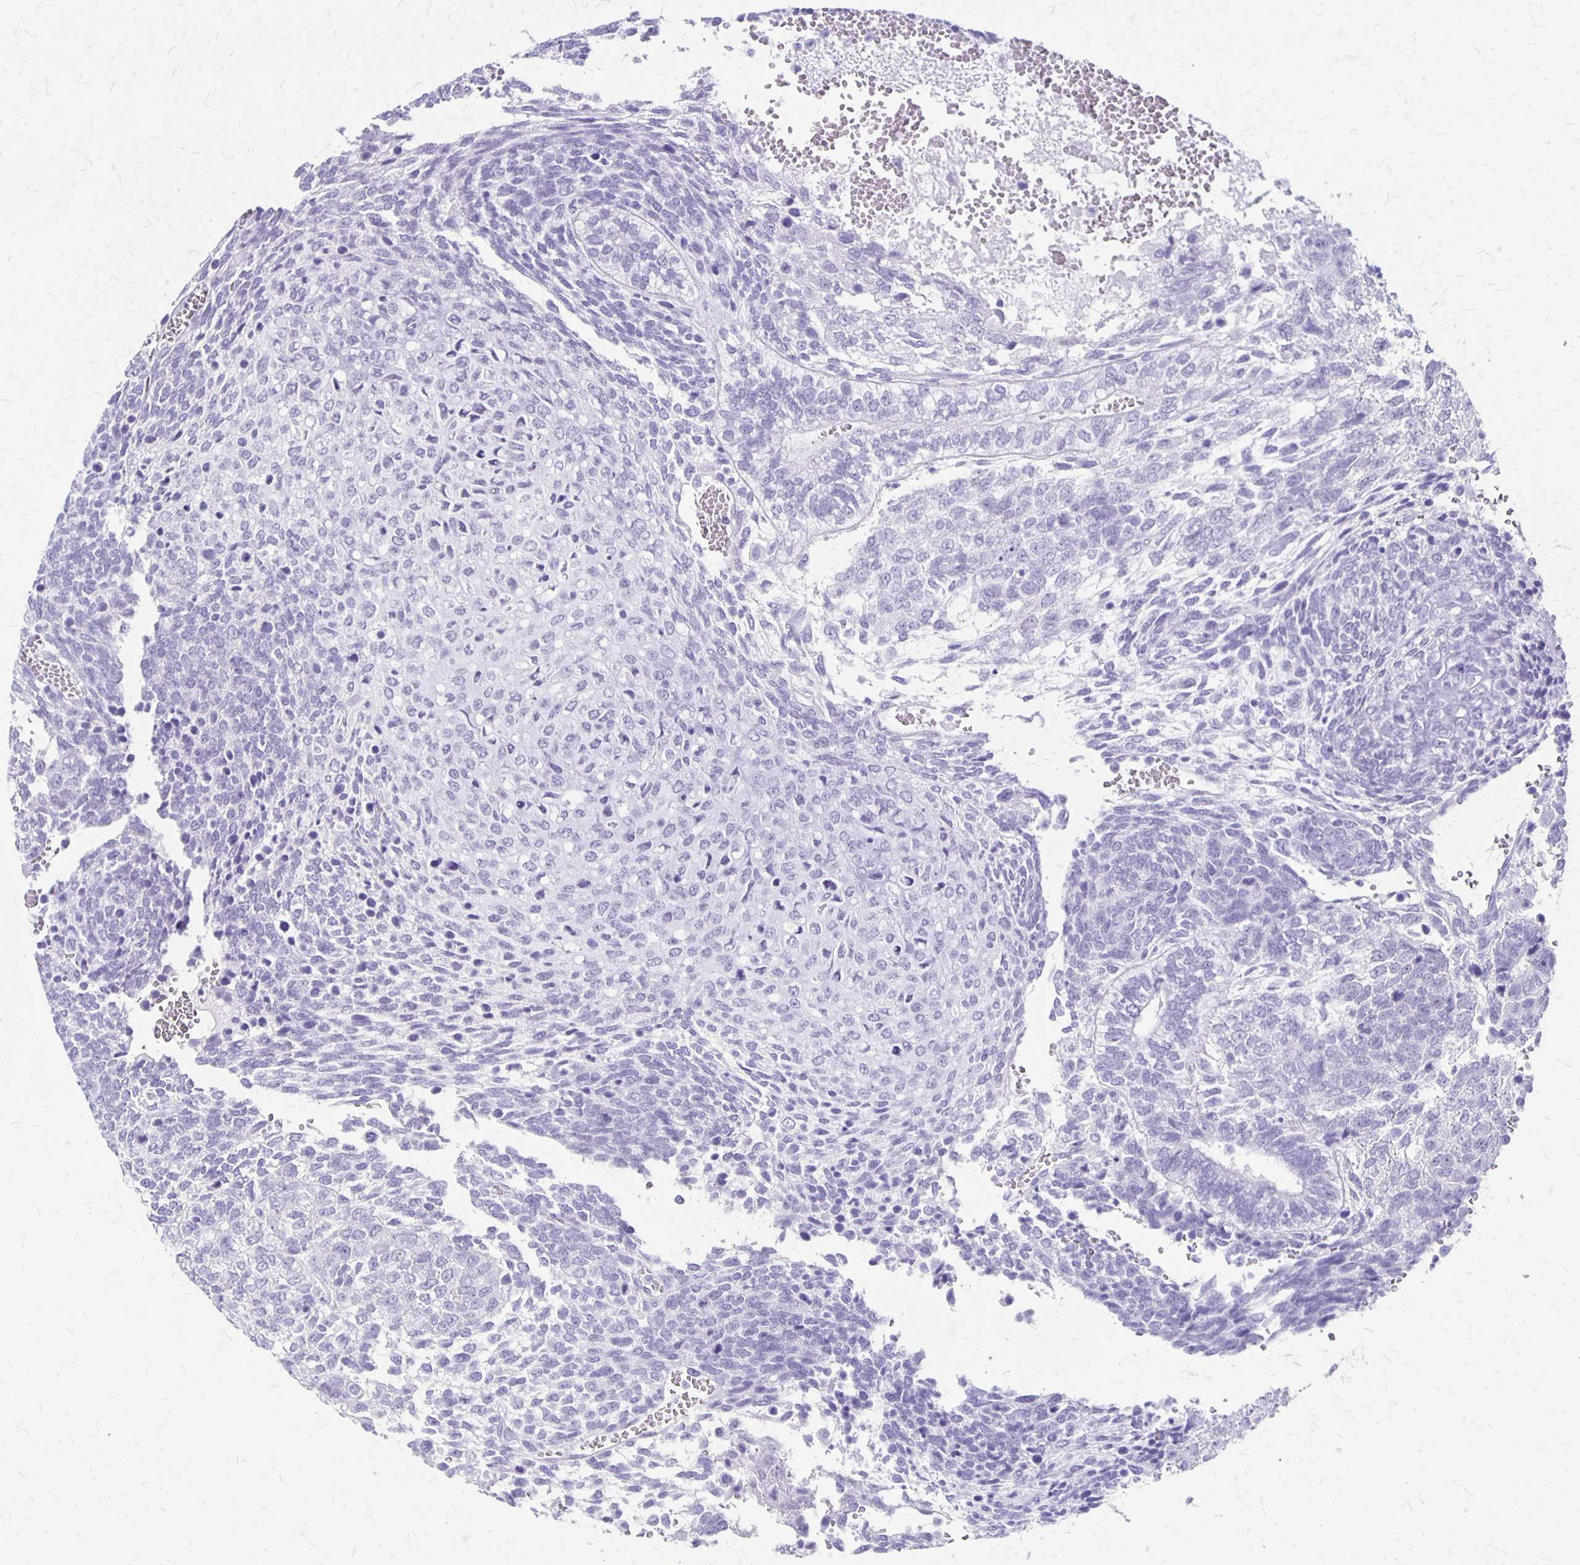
{"staining": {"intensity": "negative", "quantity": "none", "location": "none"}, "tissue": "testis cancer", "cell_type": "Tumor cells", "image_type": "cancer", "snomed": [{"axis": "morphology", "description": "Normal tissue, NOS"}, {"axis": "morphology", "description": "Carcinoma, Embryonal, NOS"}, {"axis": "topography", "description": "Testis"}, {"axis": "topography", "description": "Epididymis"}], "caption": "Testis embryonal carcinoma was stained to show a protein in brown. There is no significant expression in tumor cells.", "gene": "MAGEC2", "patient": {"sex": "male", "age": 23}}